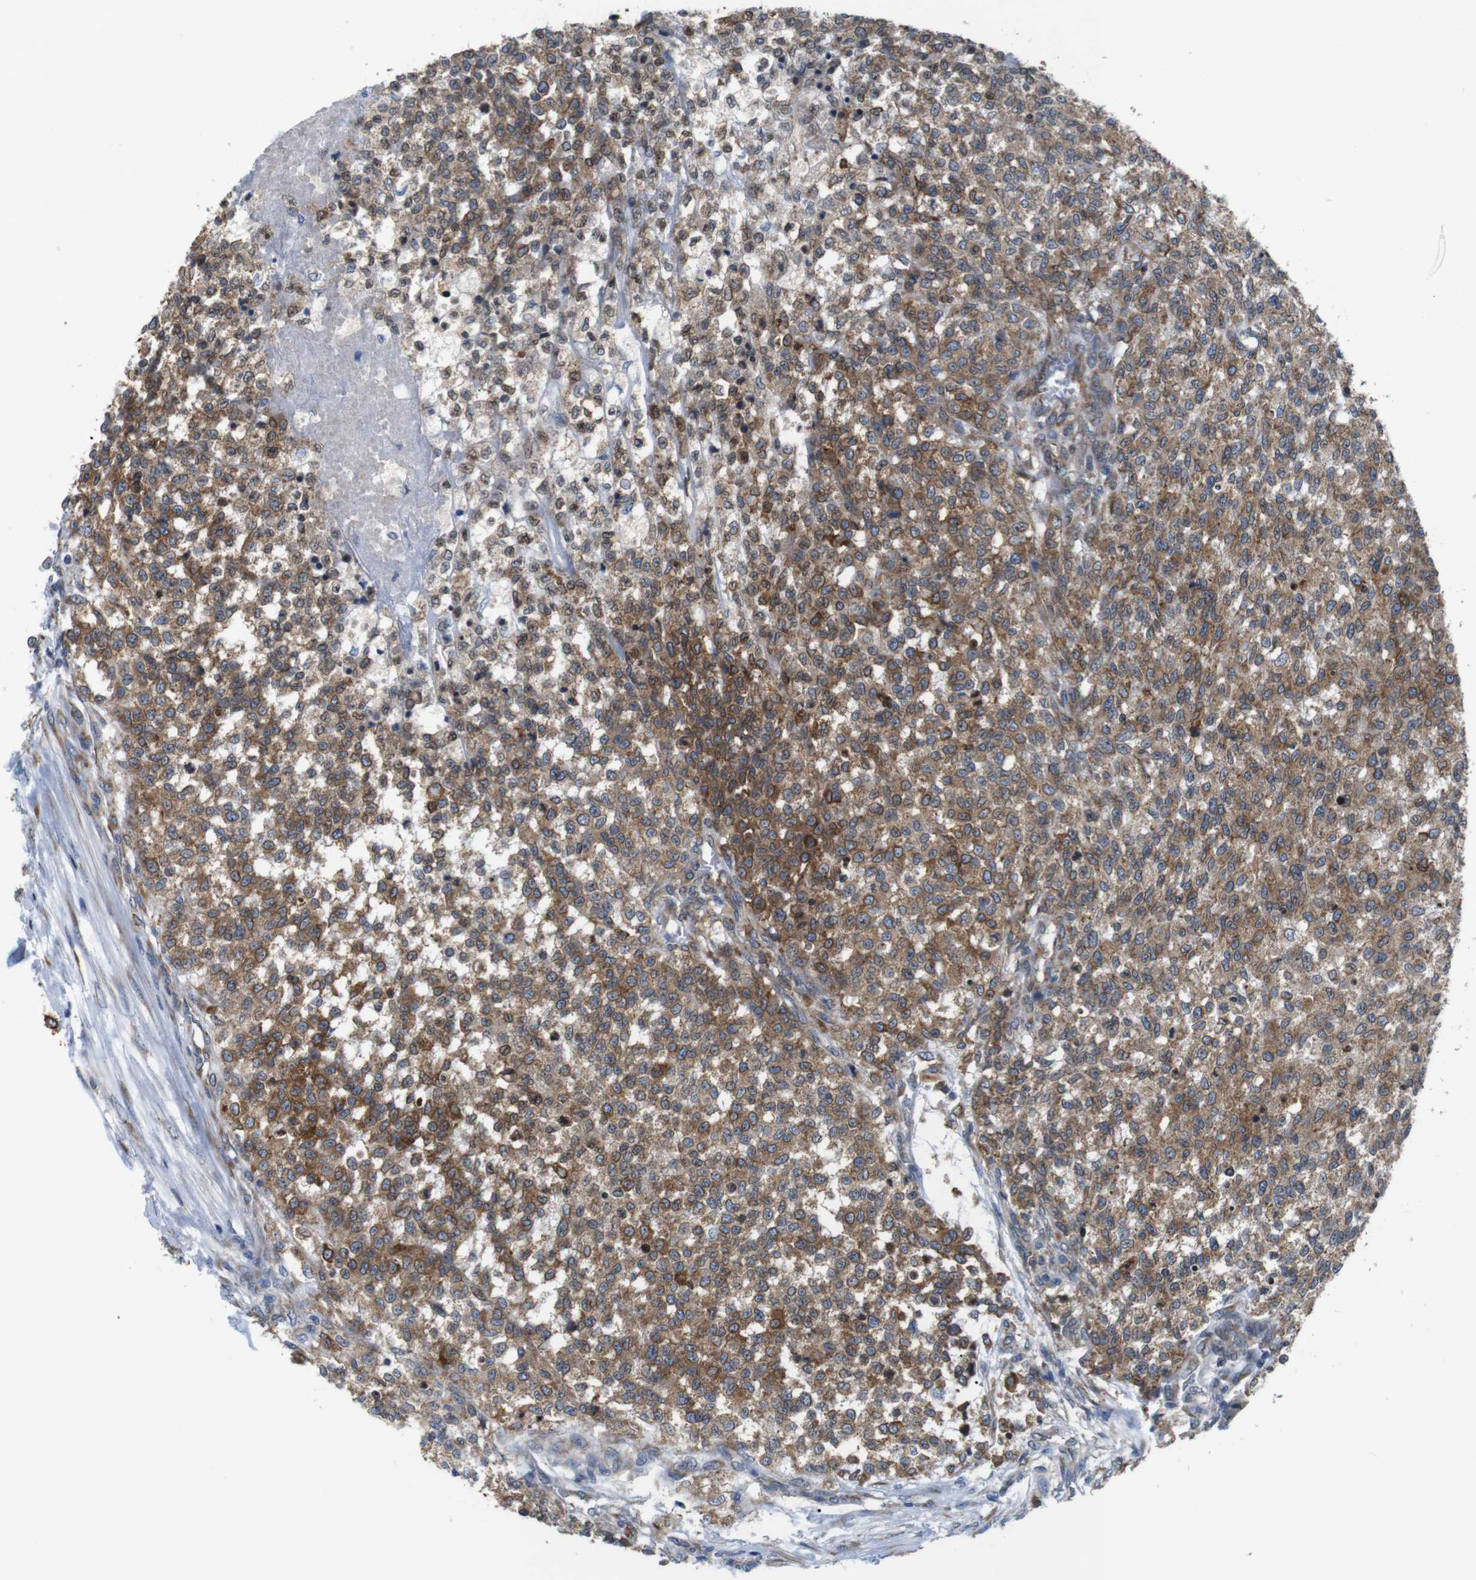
{"staining": {"intensity": "moderate", "quantity": ">75%", "location": "cytoplasmic/membranous"}, "tissue": "testis cancer", "cell_type": "Tumor cells", "image_type": "cancer", "snomed": [{"axis": "morphology", "description": "Seminoma, NOS"}, {"axis": "topography", "description": "Testis"}], "caption": "High-power microscopy captured an immunohistochemistry micrograph of seminoma (testis), revealing moderate cytoplasmic/membranous positivity in about >75% of tumor cells. The staining is performed using DAB (3,3'-diaminobenzidine) brown chromogen to label protein expression. The nuclei are counter-stained blue using hematoxylin.", "gene": "HACD3", "patient": {"sex": "male", "age": 59}}